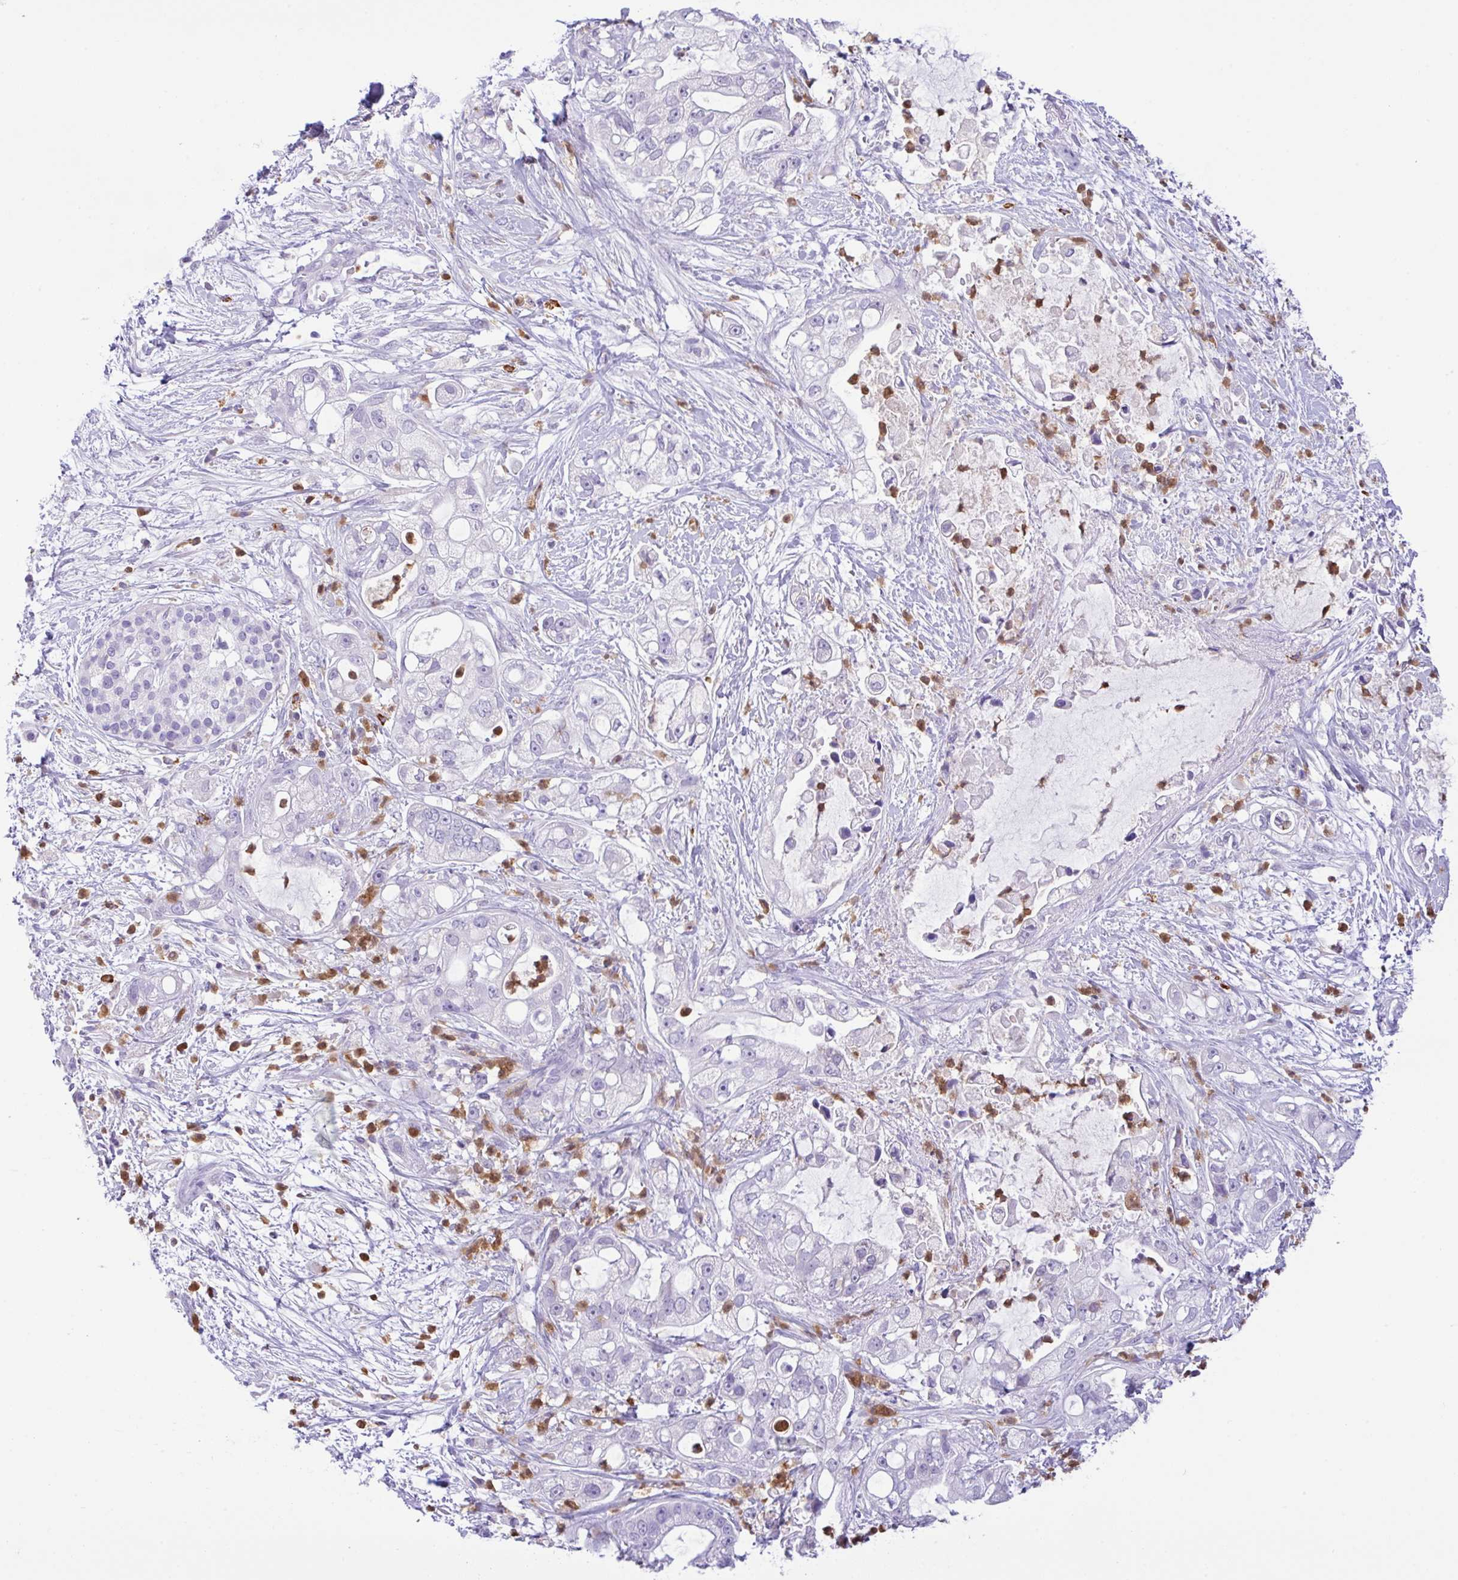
{"staining": {"intensity": "negative", "quantity": "none", "location": "none"}, "tissue": "pancreatic cancer", "cell_type": "Tumor cells", "image_type": "cancer", "snomed": [{"axis": "morphology", "description": "Adenocarcinoma, NOS"}, {"axis": "topography", "description": "Pancreas"}], "caption": "The immunohistochemistry photomicrograph has no significant staining in tumor cells of adenocarcinoma (pancreatic) tissue.", "gene": "NCF1", "patient": {"sex": "female", "age": 69}}